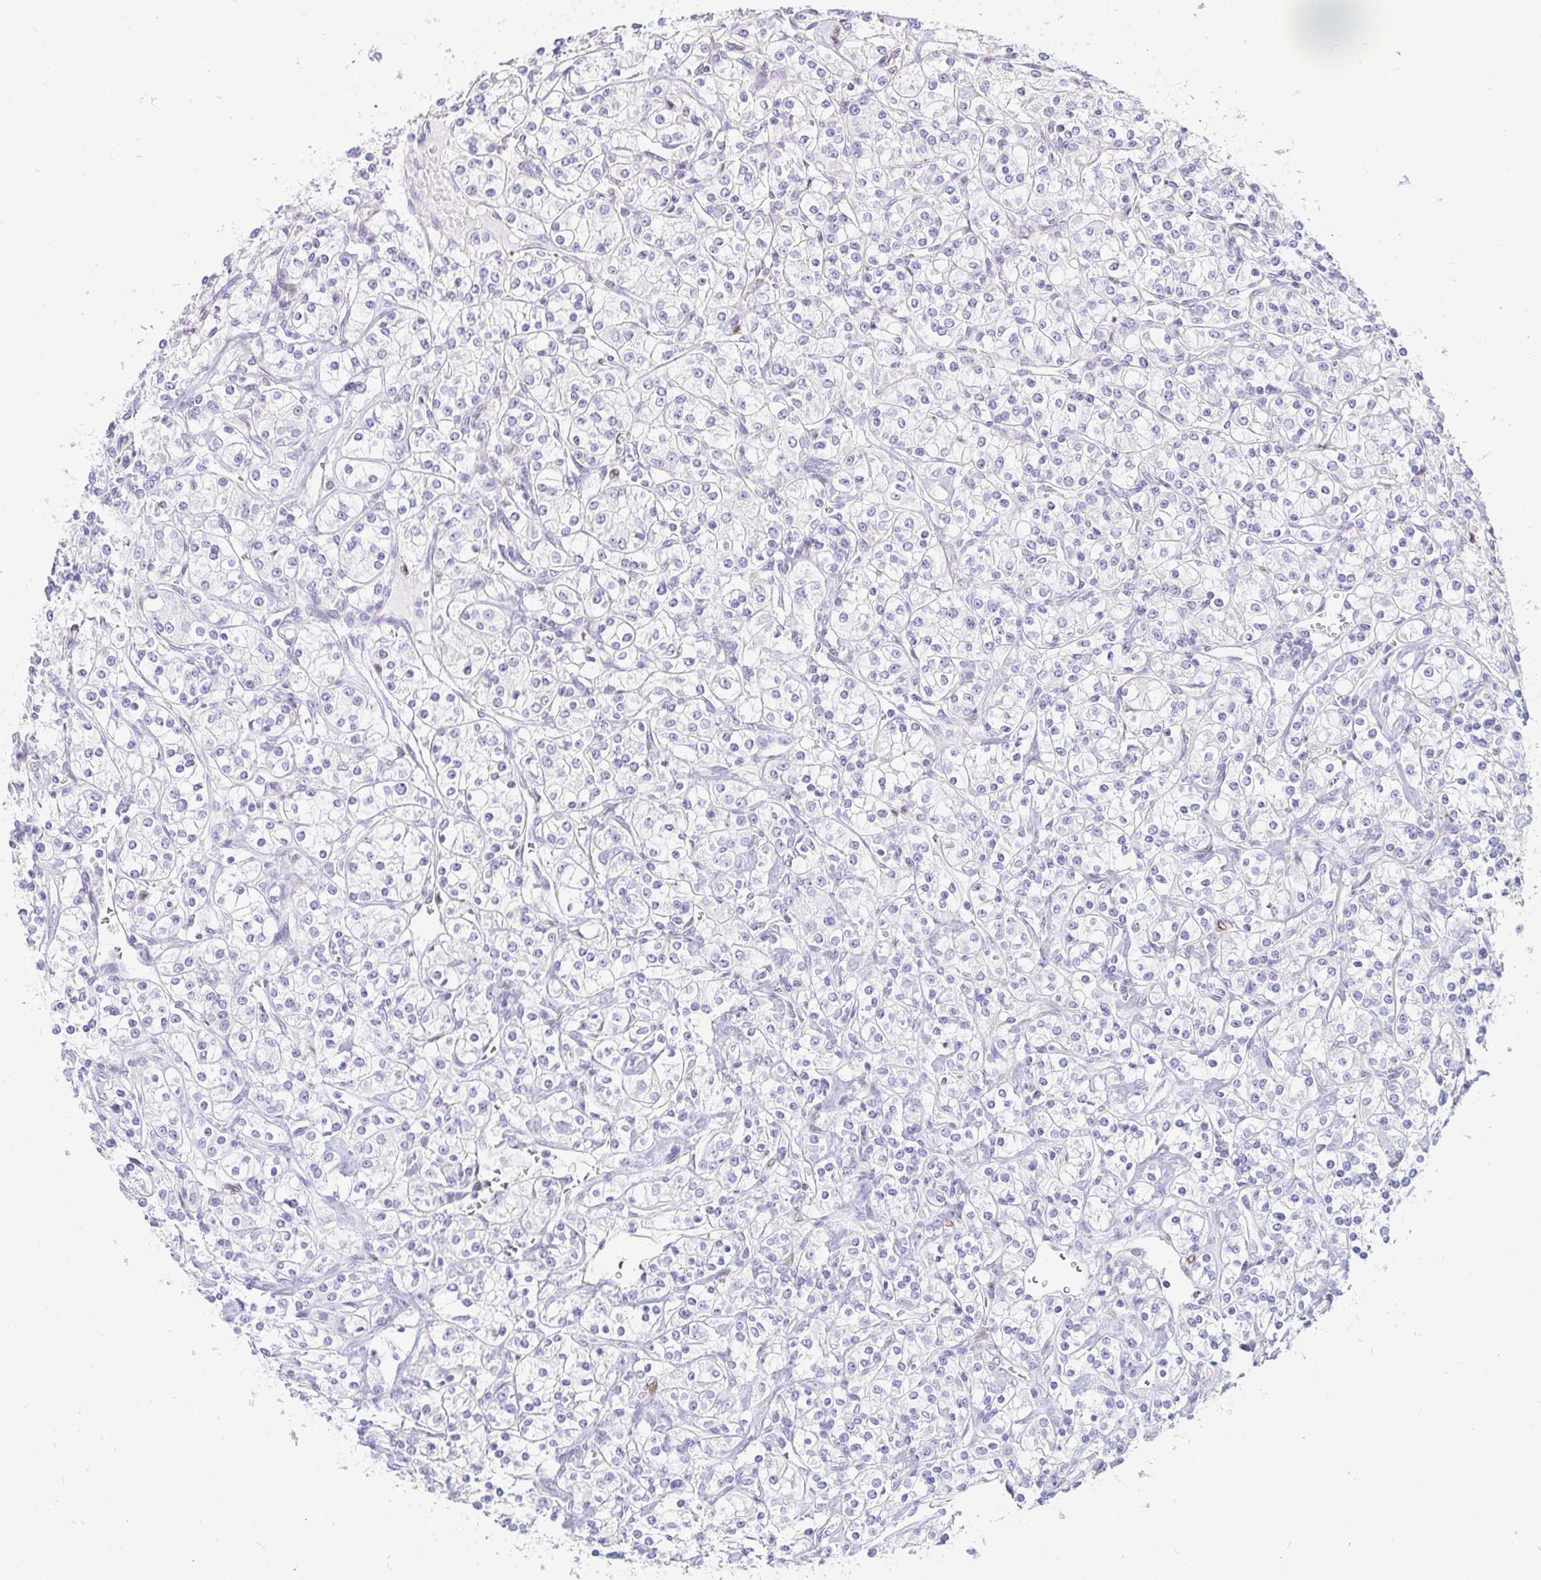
{"staining": {"intensity": "negative", "quantity": "none", "location": "none"}, "tissue": "renal cancer", "cell_type": "Tumor cells", "image_type": "cancer", "snomed": [{"axis": "morphology", "description": "Adenocarcinoma, NOS"}, {"axis": "topography", "description": "Kidney"}], "caption": "This histopathology image is of renal adenocarcinoma stained with immunohistochemistry (IHC) to label a protein in brown with the nuclei are counter-stained blue. There is no staining in tumor cells. (Brightfield microscopy of DAB (3,3'-diaminobenzidine) IHC at high magnification).", "gene": "CAPSL", "patient": {"sex": "male", "age": 77}}